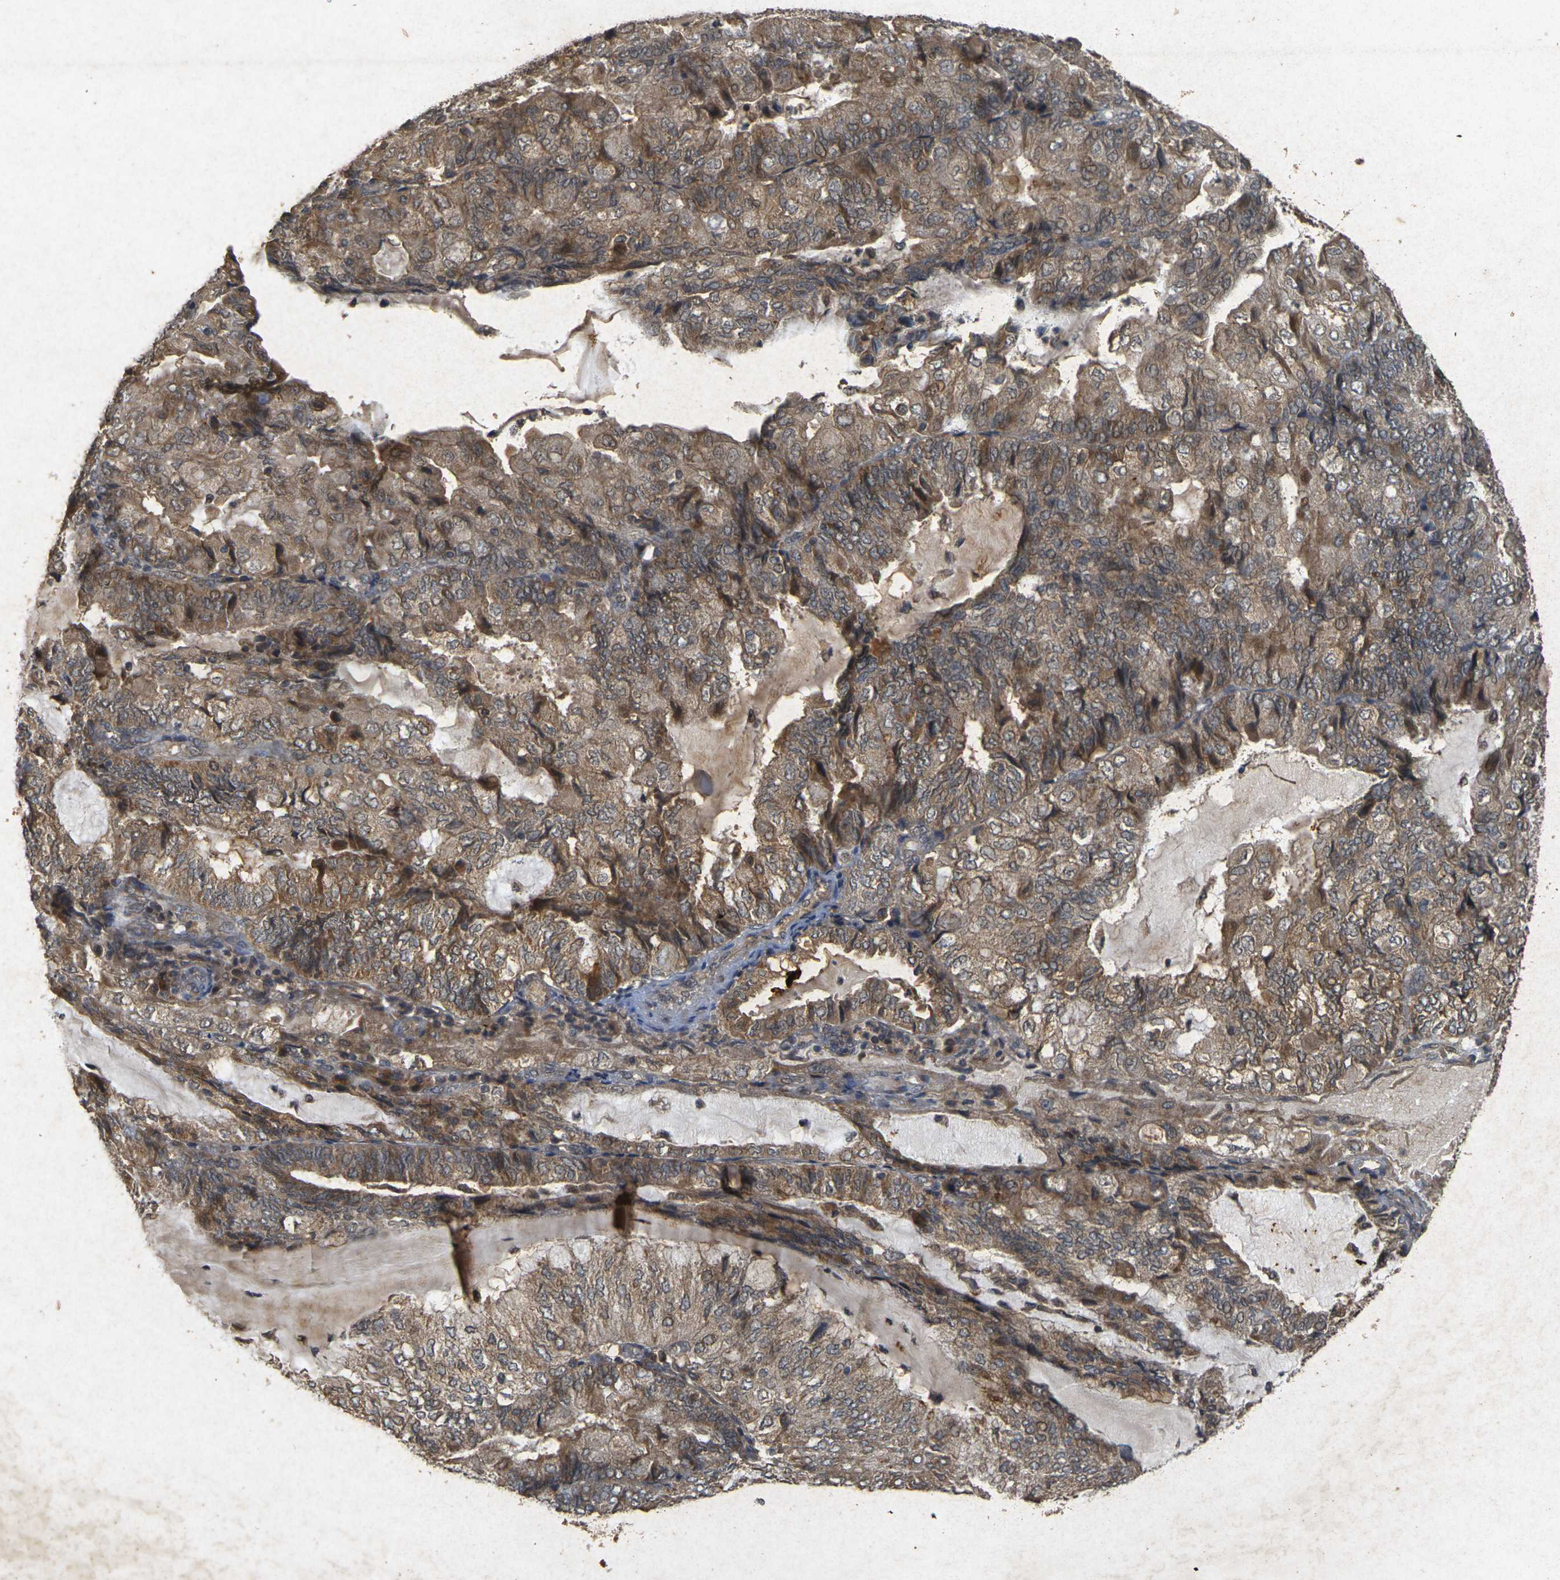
{"staining": {"intensity": "moderate", "quantity": ">75%", "location": "cytoplasmic/membranous"}, "tissue": "endometrial cancer", "cell_type": "Tumor cells", "image_type": "cancer", "snomed": [{"axis": "morphology", "description": "Adenocarcinoma, NOS"}, {"axis": "topography", "description": "Endometrium"}], "caption": "Endometrial cancer tissue displays moderate cytoplasmic/membranous staining in about >75% of tumor cells, visualized by immunohistochemistry. Ihc stains the protein in brown and the nuclei are stained blue.", "gene": "ERN1", "patient": {"sex": "female", "age": 81}}